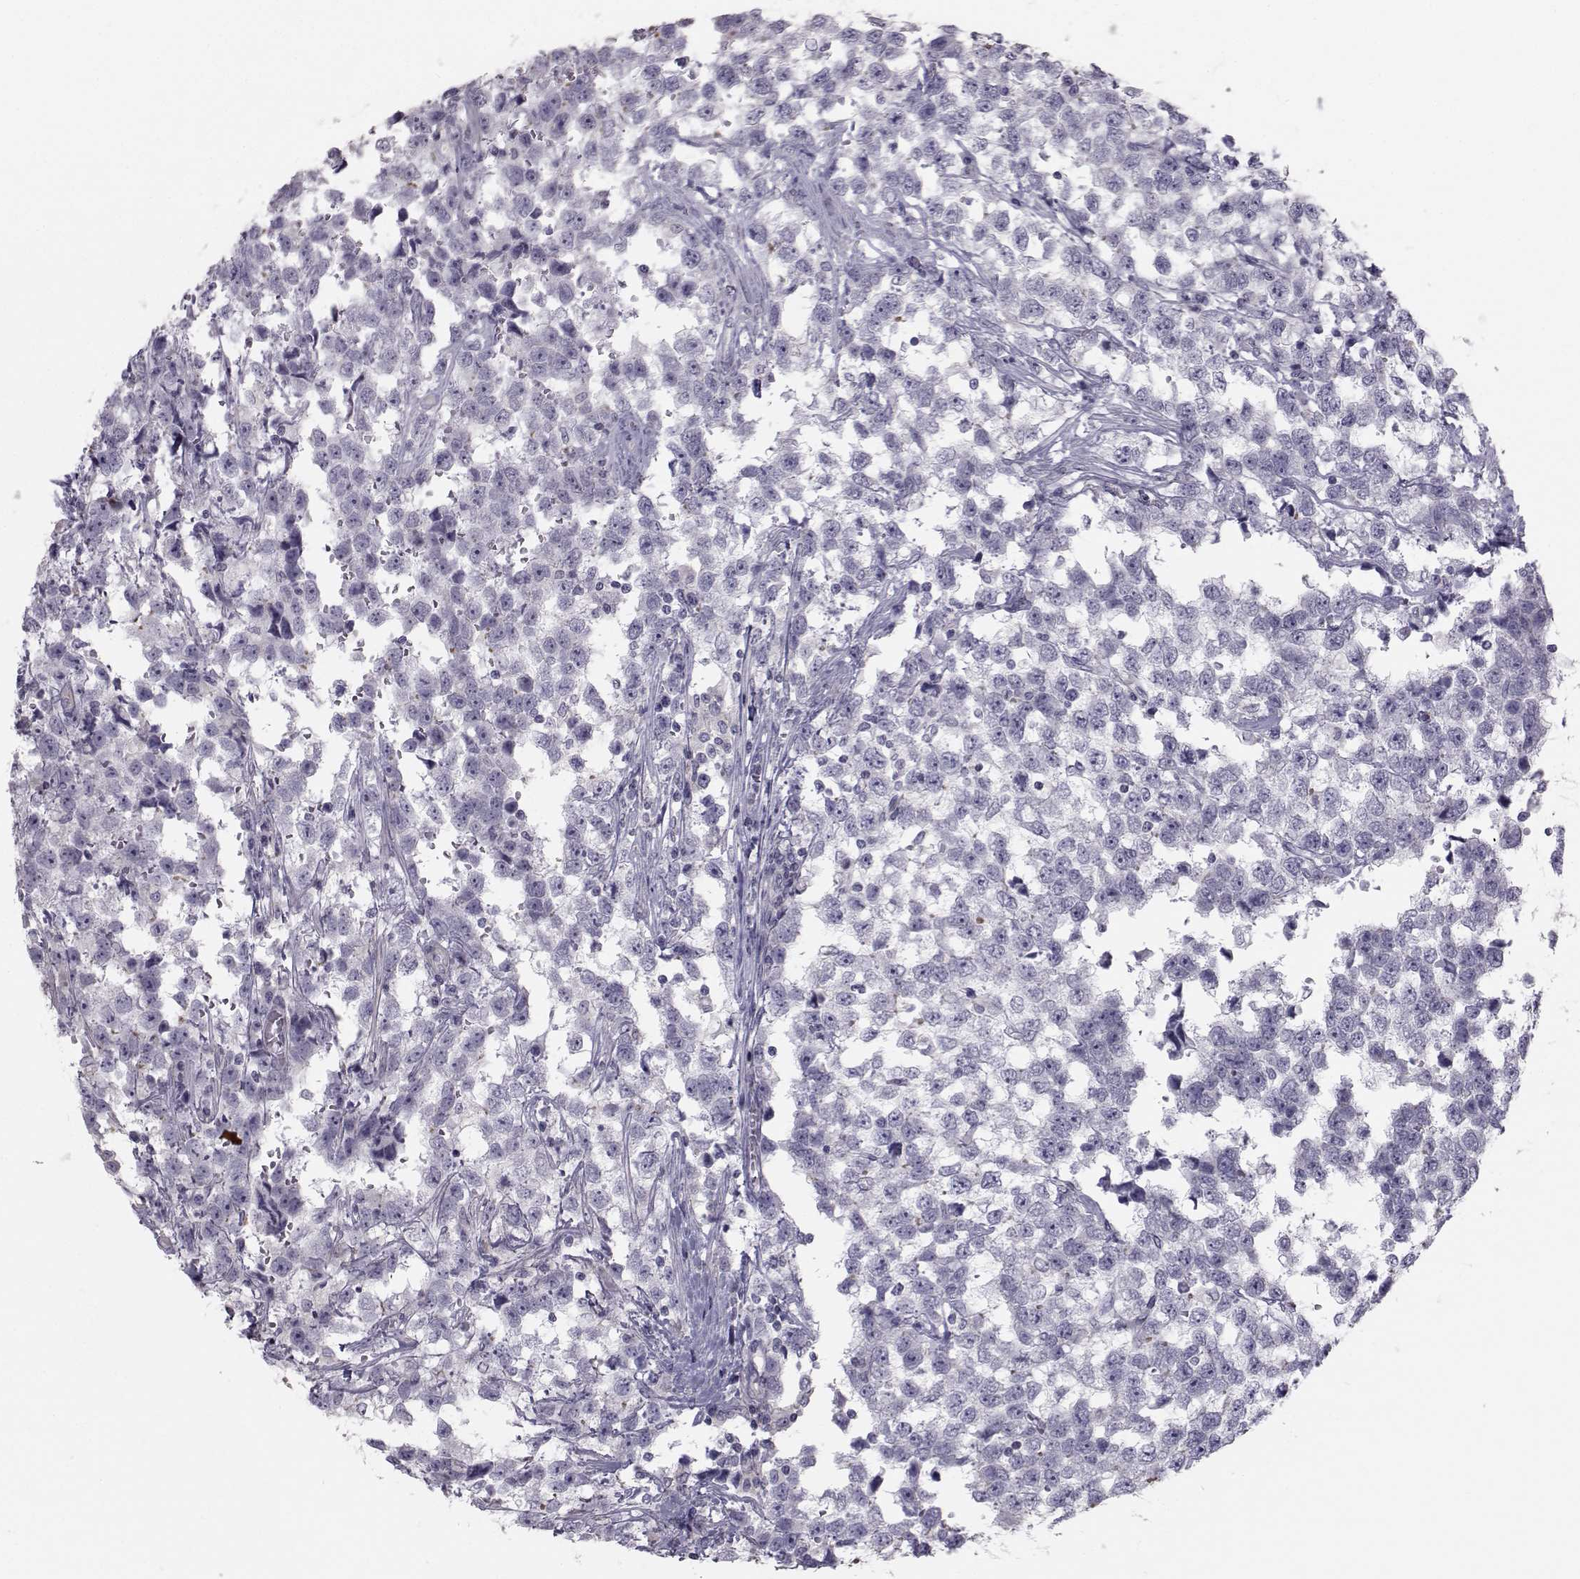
{"staining": {"intensity": "negative", "quantity": "none", "location": "none"}, "tissue": "testis cancer", "cell_type": "Tumor cells", "image_type": "cancer", "snomed": [{"axis": "morphology", "description": "Seminoma, NOS"}, {"axis": "topography", "description": "Testis"}], "caption": "The photomicrograph exhibits no significant staining in tumor cells of testis cancer (seminoma).", "gene": "GARIN3", "patient": {"sex": "male", "age": 34}}